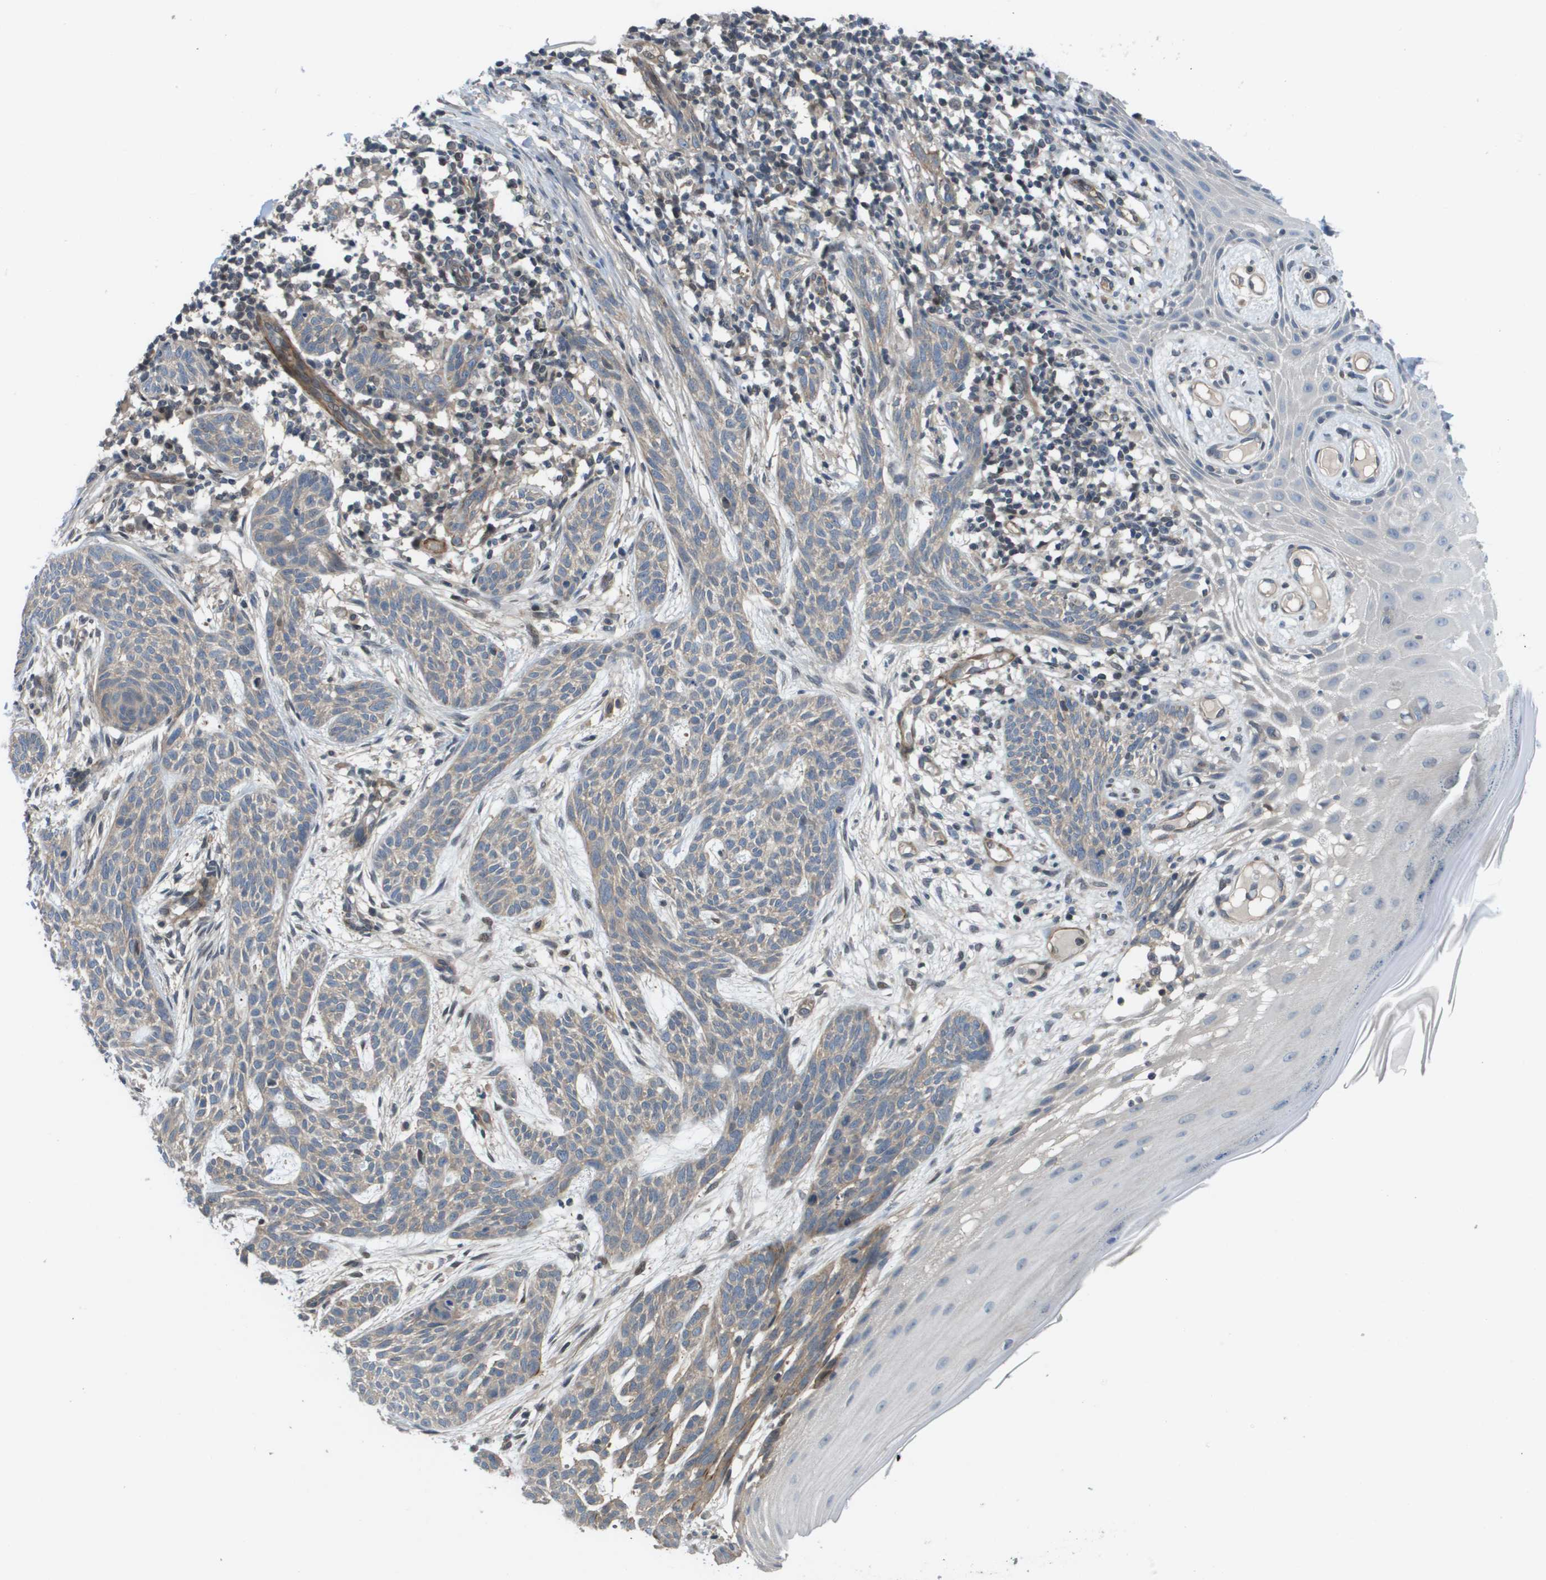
{"staining": {"intensity": "weak", "quantity": "25%-75%", "location": "cytoplasmic/membranous"}, "tissue": "skin cancer", "cell_type": "Tumor cells", "image_type": "cancer", "snomed": [{"axis": "morphology", "description": "Basal cell carcinoma"}, {"axis": "topography", "description": "Skin"}], "caption": "Weak cytoplasmic/membranous expression for a protein is identified in about 25%-75% of tumor cells of skin cancer (basal cell carcinoma) using IHC.", "gene": "ENPP5", "patient": {"sex": "female", "age": 59}}